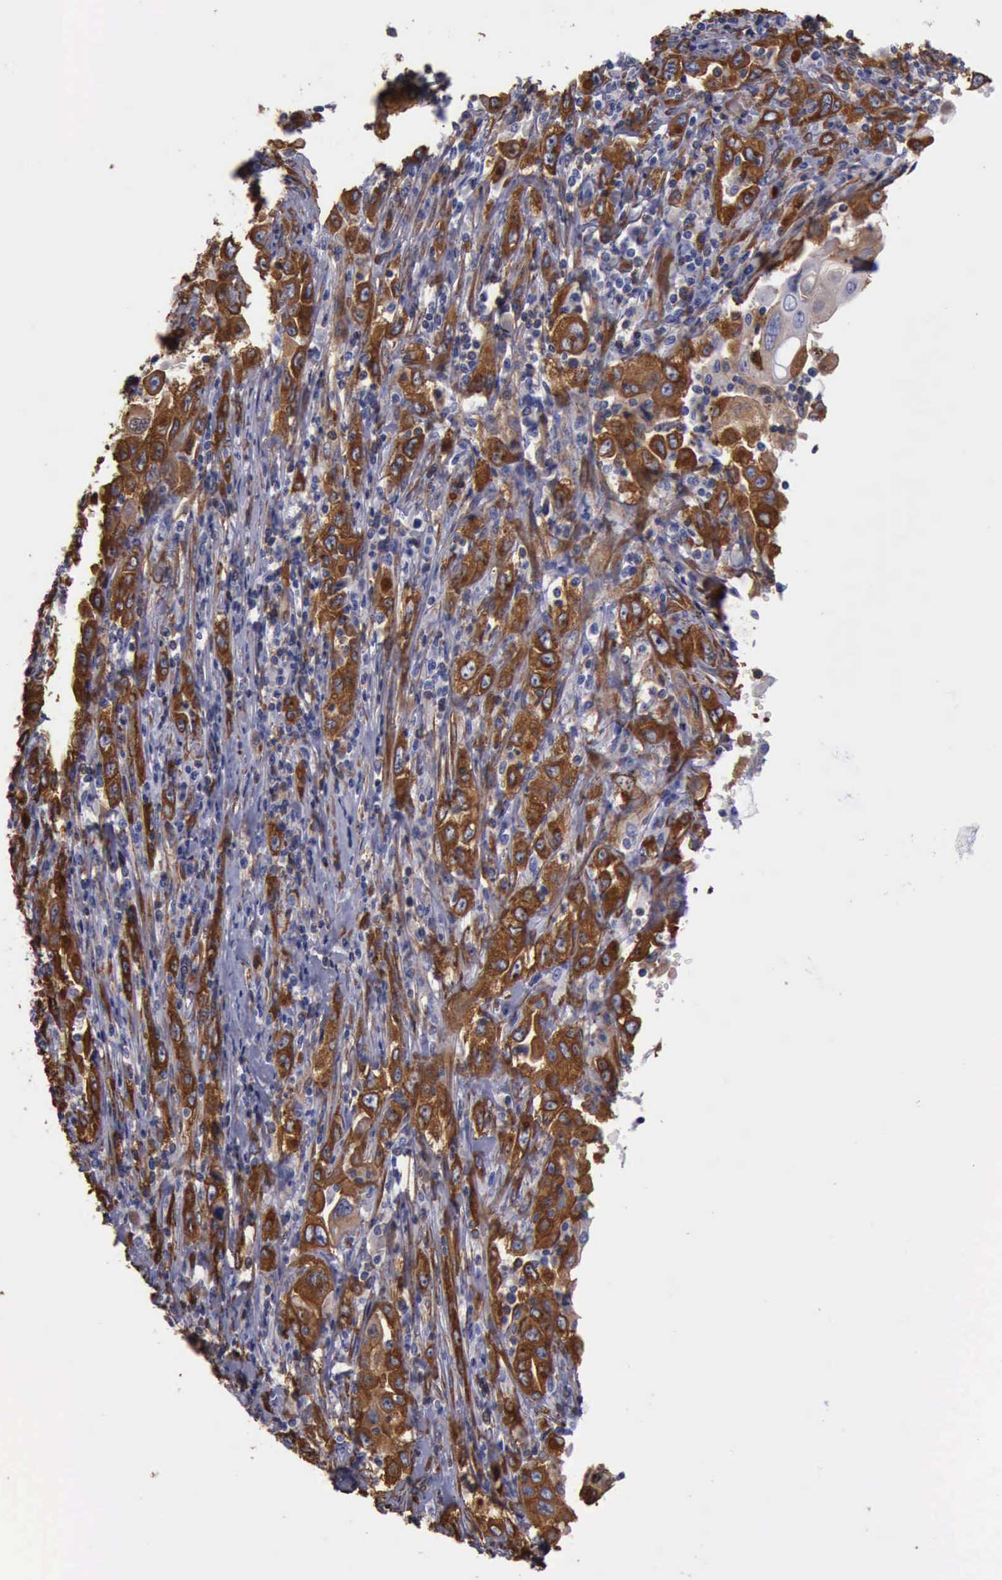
{"staining": {"intensity": "strong", "quantity": ">75%", "location": "cytoplasmic/membranous"}, "tissue": "pancreatic cancer", "cell_type": "Tumor cells", "image_type": "cancer", "snomed": [{"axis": "morphology", "description": "Adenocarcinoma, NOS"}, {"axis": "topography", "description": "Pancreas"}], "caption": "Protein expression analysis of pancreatic cancer (adenocarcinoma) exhibits strong cytoplasmic/membranous staining in about >75% of tumor cells.", "gene": "FLNA", "patient": {"sex": "male", "age": 70}}